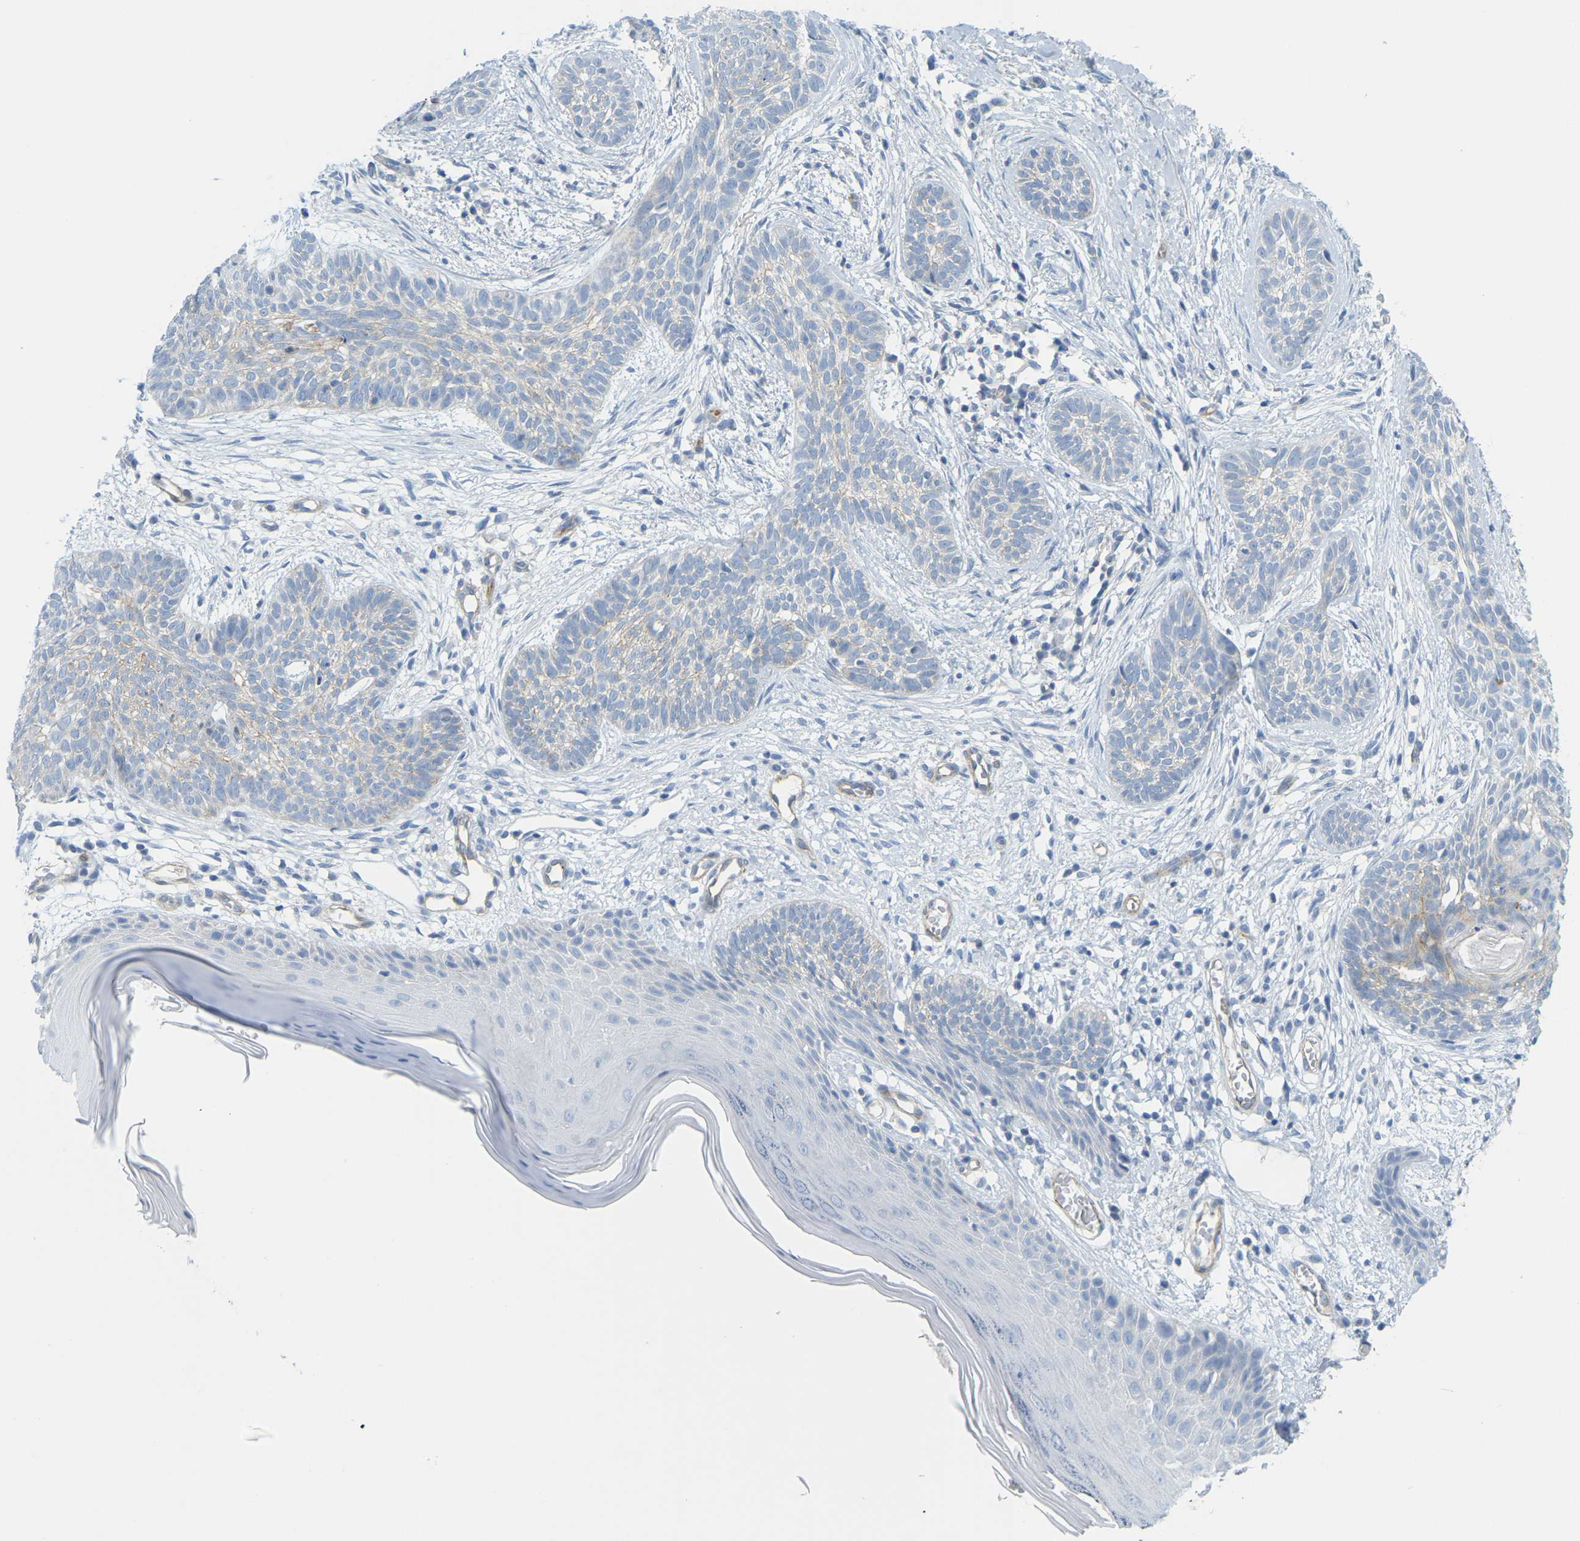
{"staining": {"intensity": "negative", "quantity": "none", "location": "none"}, "tissue": "skin cancer", "cell_type": "Tumor cells", "image_type": "cancer", "snomed": [{"axis": "morphology", "description": "Basal cell carcinoma"}, {"axis": "topography", "description": "Skin"}], "caption": "Skin basal cell carcinoma stained for a protein using immunohistochemistry (IHC) demonstrates no expression tumor cells.", "gene": "MYL3", "patient": {"sex": "female", "age": 59}}